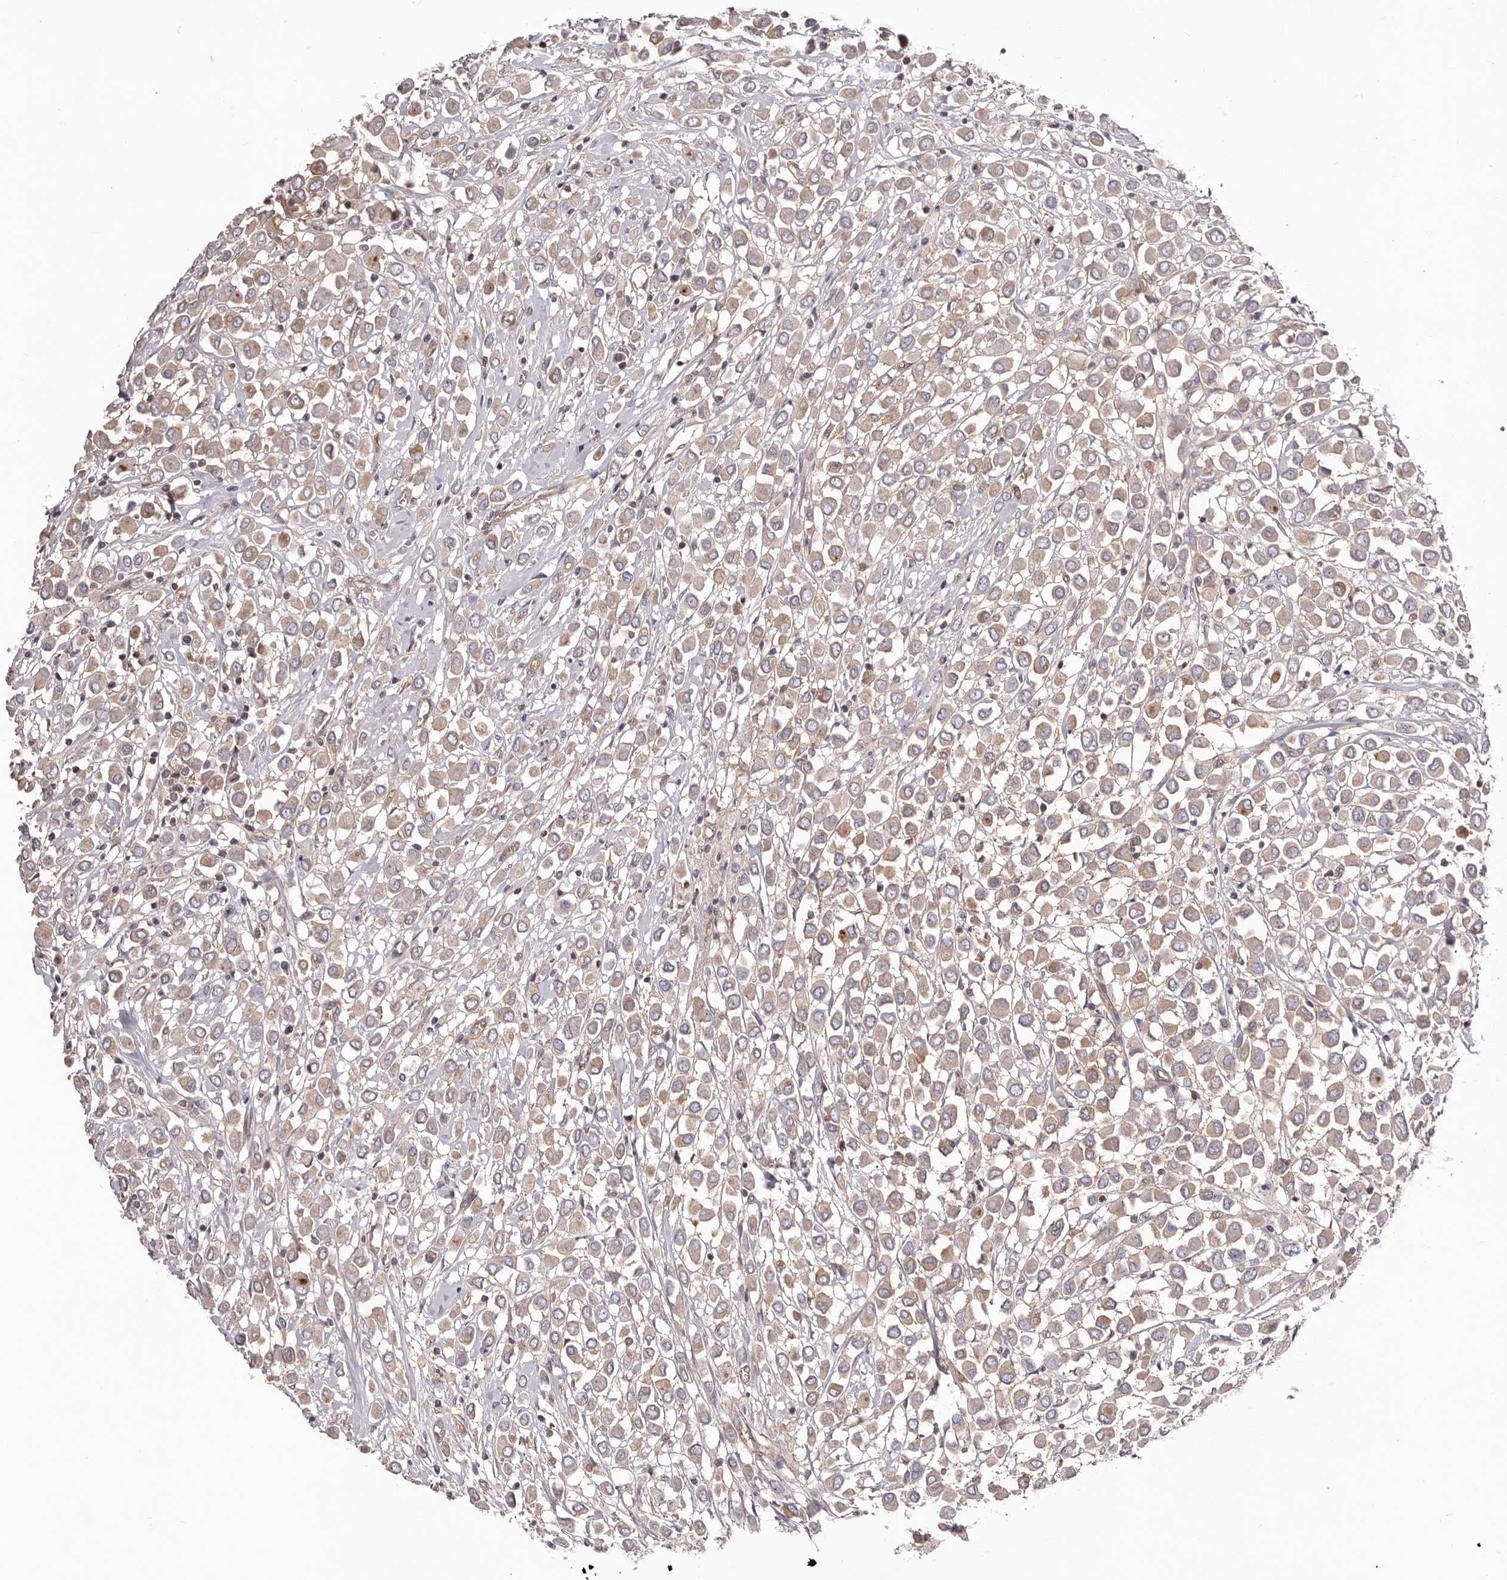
{"staining": {"intensity": "weak", "quantity": ">75%", "location": "cytoplasmic/membranous"}, "tissue": "breast cancer", "cell_type": "Tumor cells", "image_type": "cancer", "snomed": [{"axis": "morphology", "description": "Duct carcinoma"}, {"axis": "topography", "description": "Breast"}], "caption": "Breast infiltrating ductal carcinoma stained for a protein displays weak cytoplasmic/membranous positivity in tumor cells.", "gene": "DMRT2", "patient": {"sex": "female", "age": 61}}